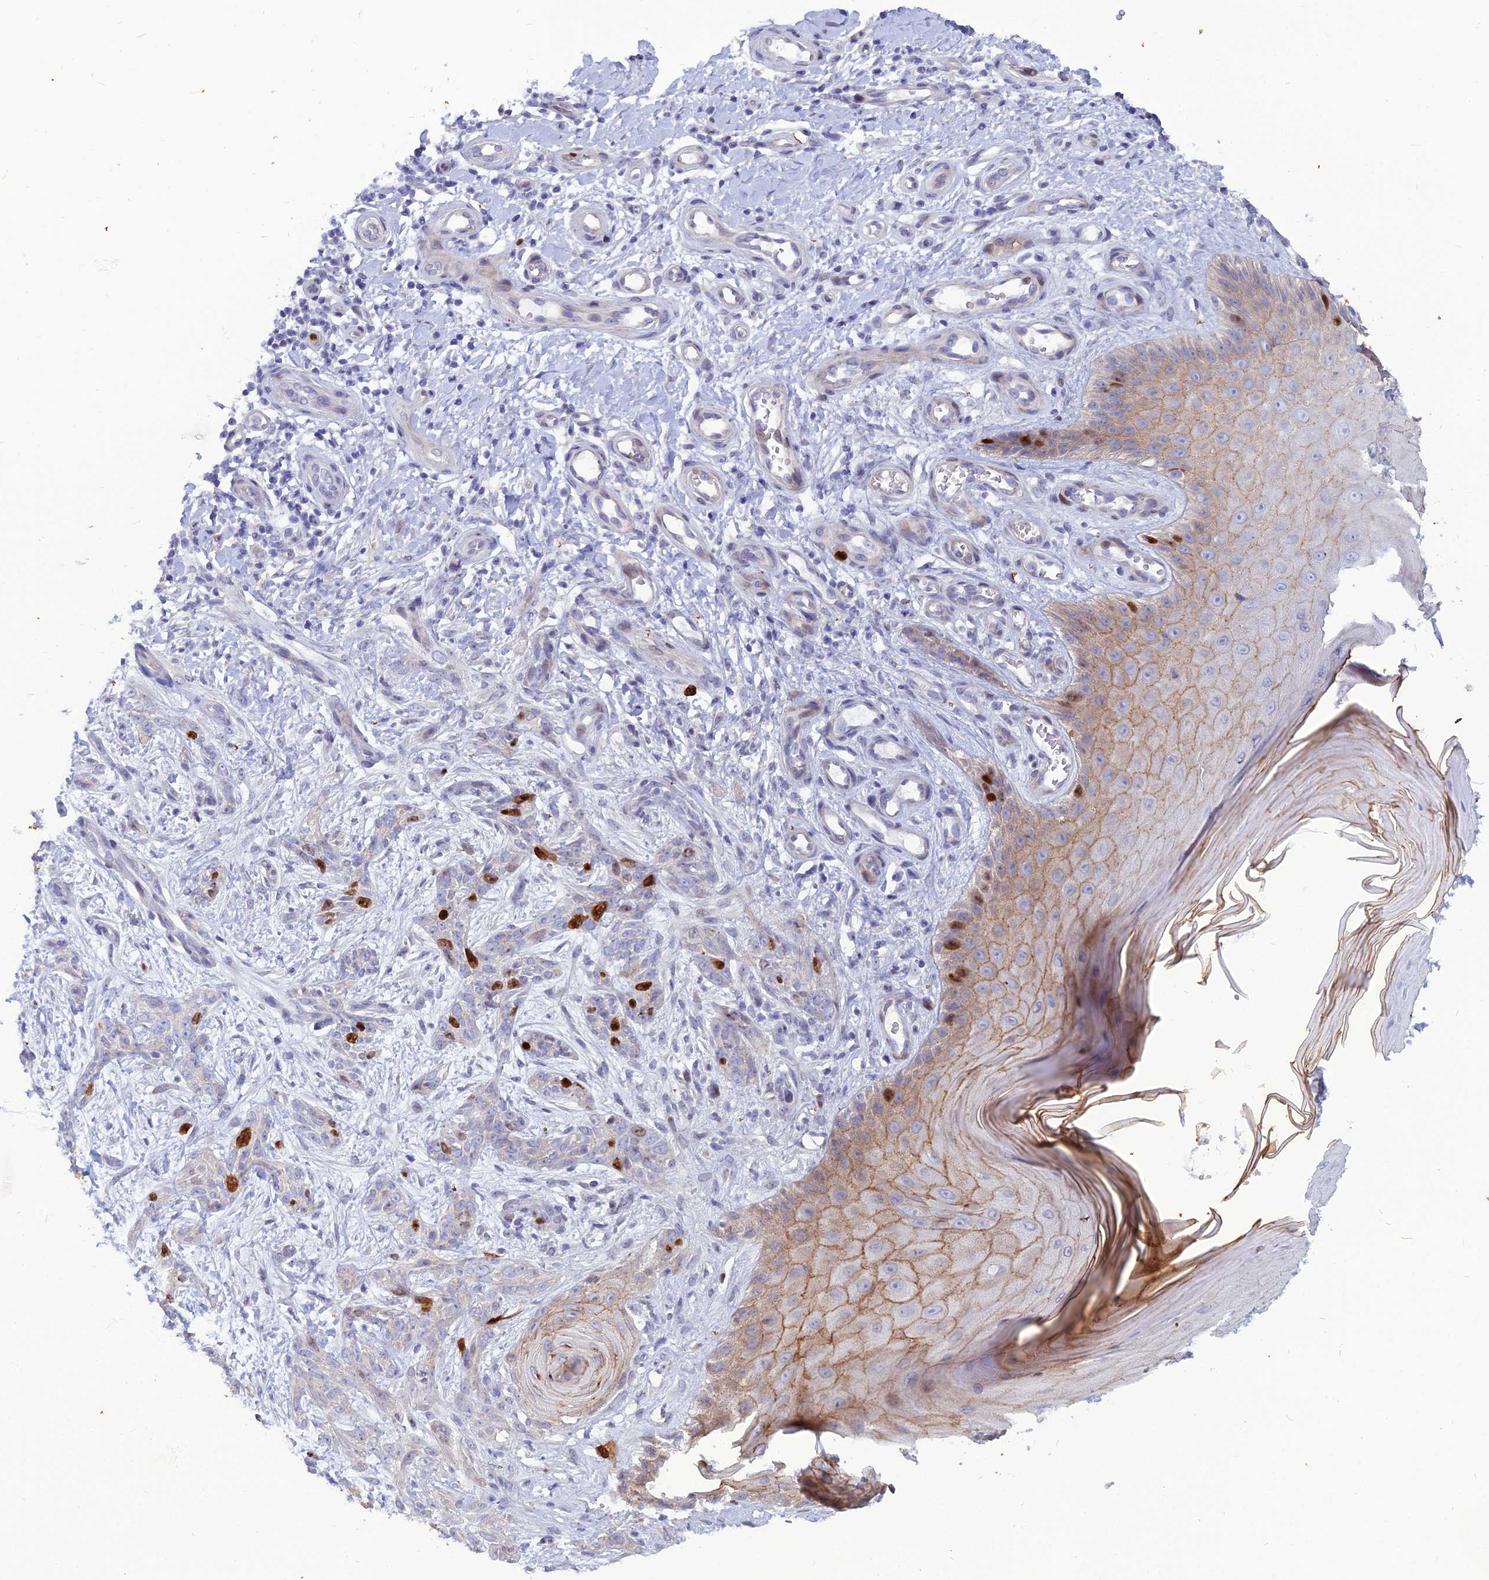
{"staining": {"intensity": "strong", "quantity": "<25%", "location": "nuclear"}, "tissue": "skin cancer", "cell_type": "Tumor cells", "image_type": "cancer", "snomed": [{"axis": "morphology", "description": "Basal cell carcinoma"}, {"axis": "topography", "description": "Skin"}], "caption": "Skin cancer stained with DAB (3,3'-diaminobenzidine) immunohistochemistry demonstrates medium levels of strong nuclear positivity in approximately <25% of tumor cells.", "gene": "NUSAP1", "patient": {"sex": "female", "age": 82}}